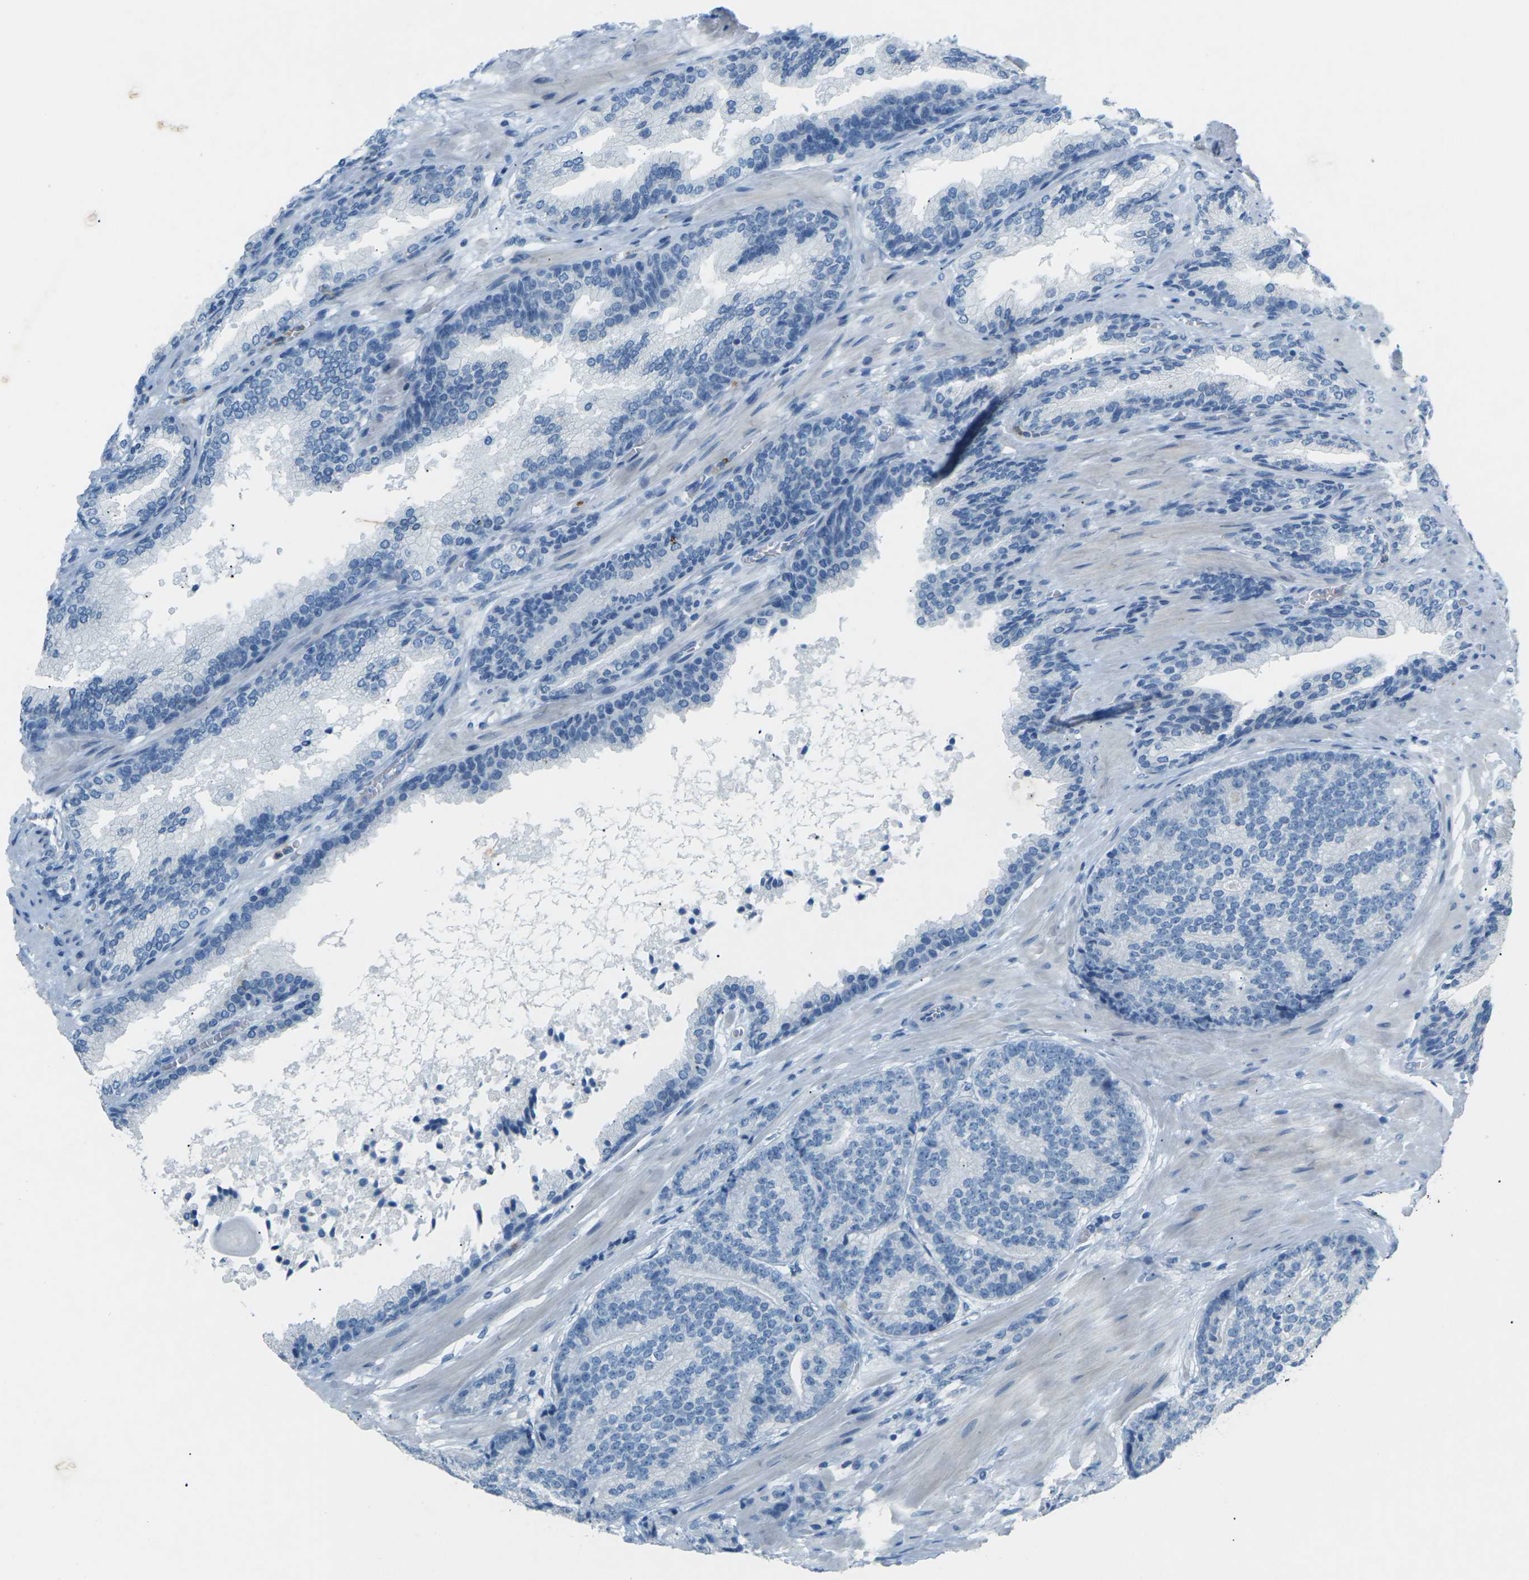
{"staining": {"intensity": "negative", "quantity": "none", "location": "none"}, "tissue": "prostate cancer", "cell_type": "Tumor cells", "image_type": "cancer", "snomed": [{"axis": "morphology", "description": "Adenocarcinoma, High grade"}, {"axis": "topography", "description": "Prostate"}], "caption": "The immunohistochemistry (IHC) image has no significant positivity in tumor cells of prostate high-grade adenocarcinoma tissue.", "gene": "CDH16", "patient": {"sex": "male", "age": 61}}